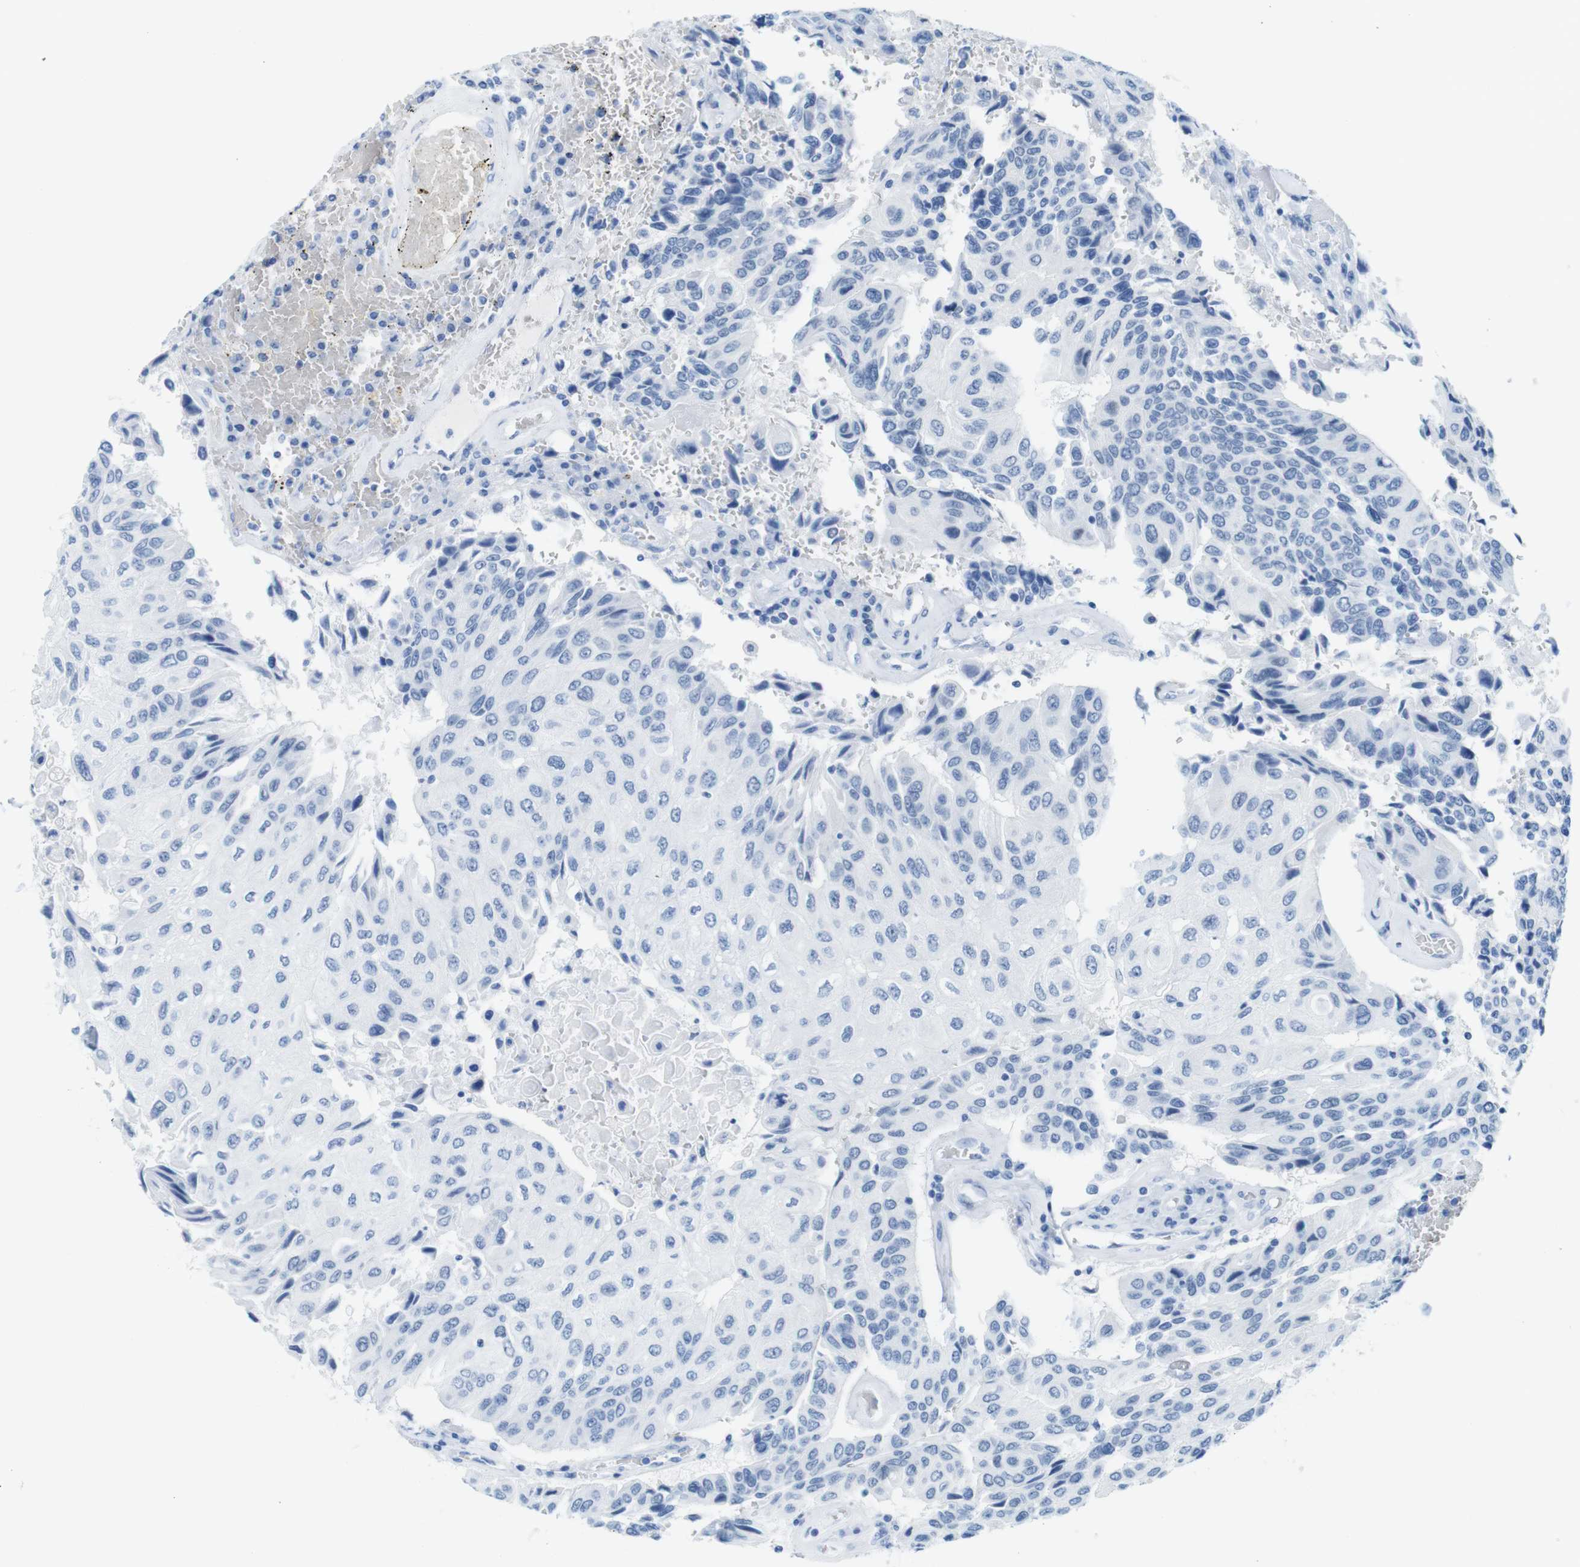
{"staining": {"intensity": "negative", "quantity": "none", "location": "none"}, "tissue": "urothelial cancer", "cell_type": "Tumor cells", "image_type": "cancer", "snomed": [{"axis": "morphology", "description": "Urothelial carcinoma, High grade"}, {"axis": "topography", "description": "Urinary bladder"}], "caption": "High magnification brightfield microscopy of high-grade urothelial carcinoma stained with DAB (brown) and counterstained with hematoxylin (blue): tumor cells show no significant staining.", "gene": "OPN1SW", "patient": {"sex": "female", "age": 85}}